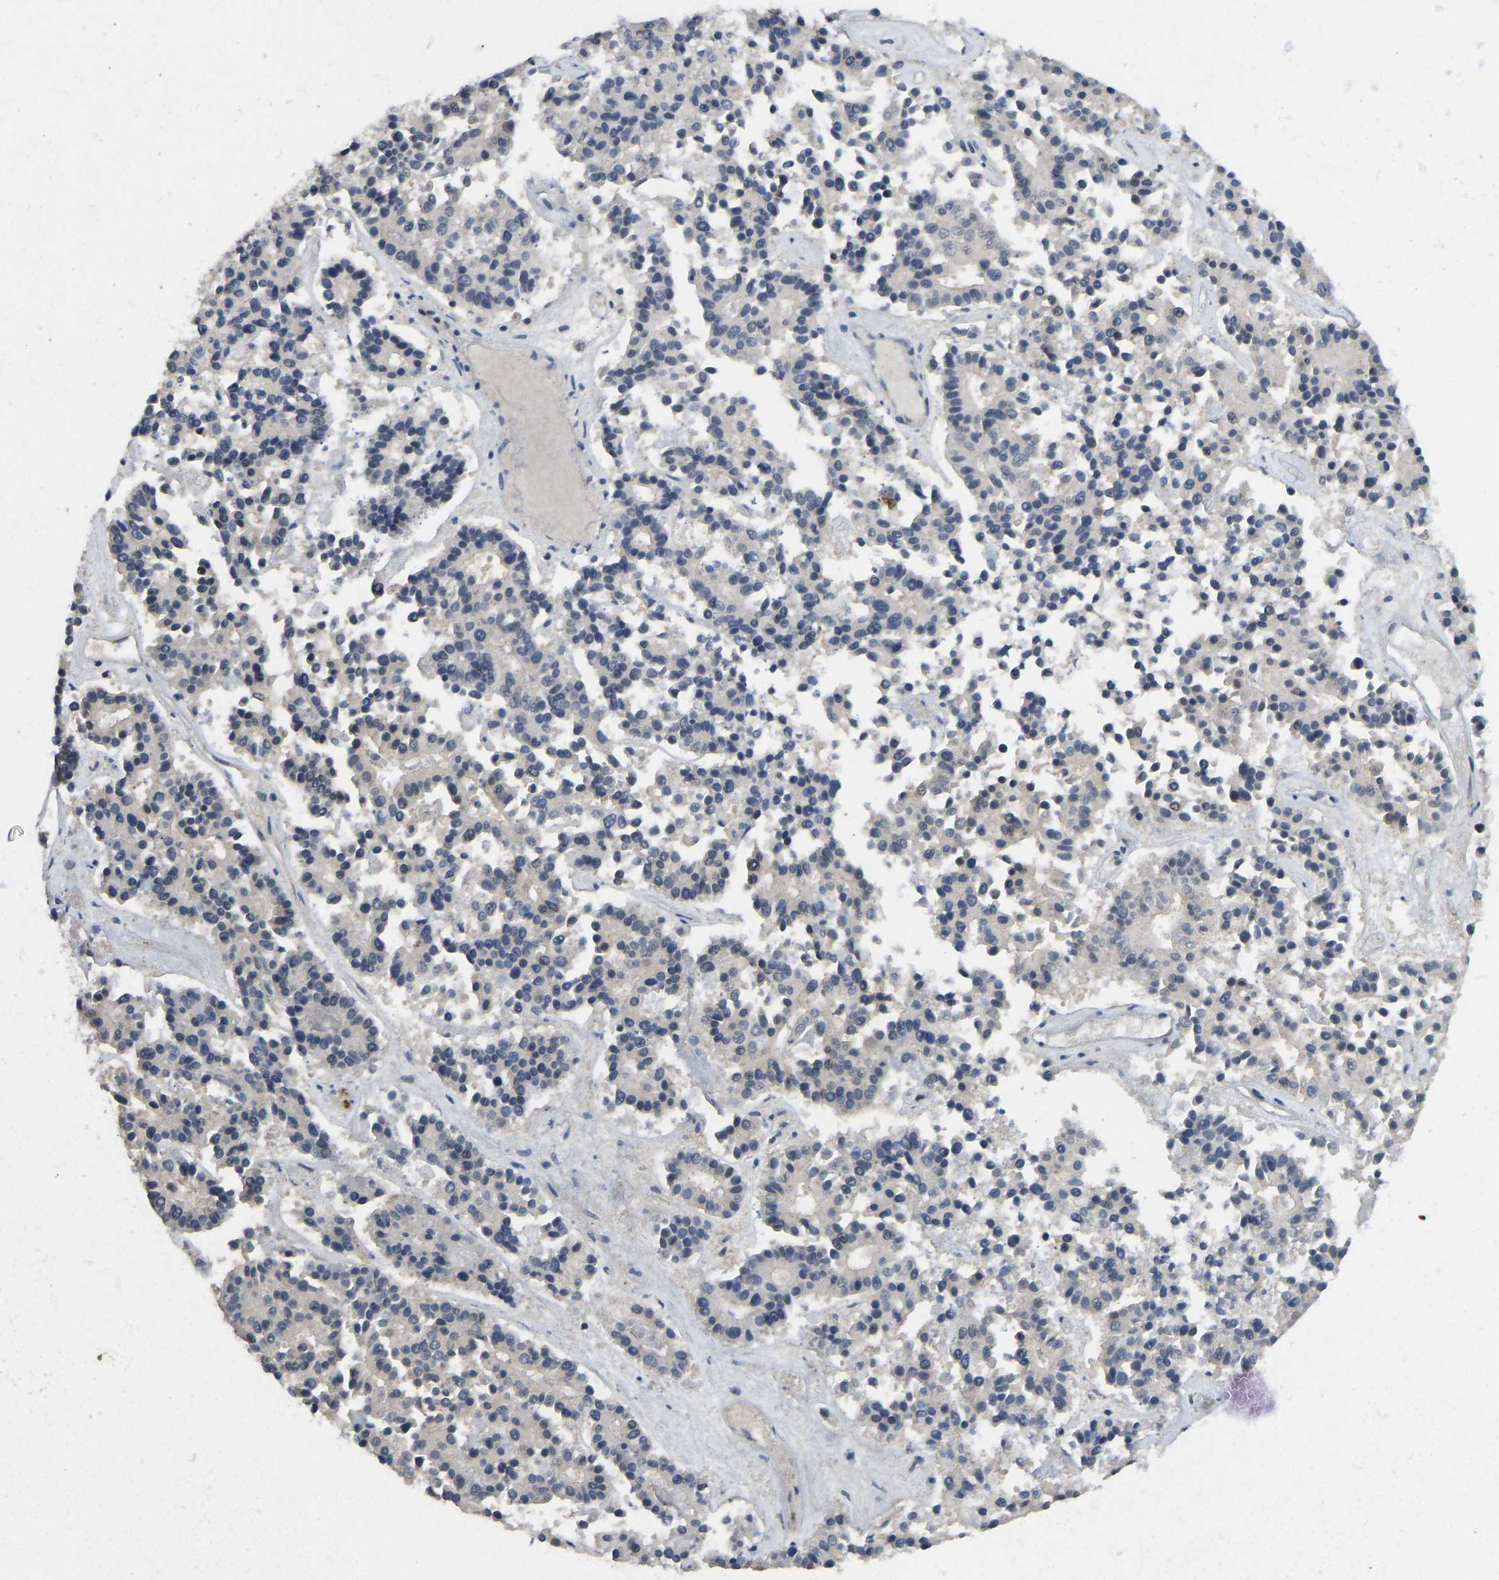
{"staining": {"intensity": "negative", "quantity": "none", "location": "none"}, "tissue": "pancreatic cancer", "cell_type": "Tumor cells", "image_type": "cancer", "snomed": [{"axis": "morphology", "description": "Adenocarcinoma, NOS"}, {"axis": "topography", "description": "Pancreas"}], "caption": "There is no significant expression in tumor cells of pancreatic cancer. Nuclei are stained in blue.", "gene": "NDRG3", "patient": {"sex": "male", "age": 50}}